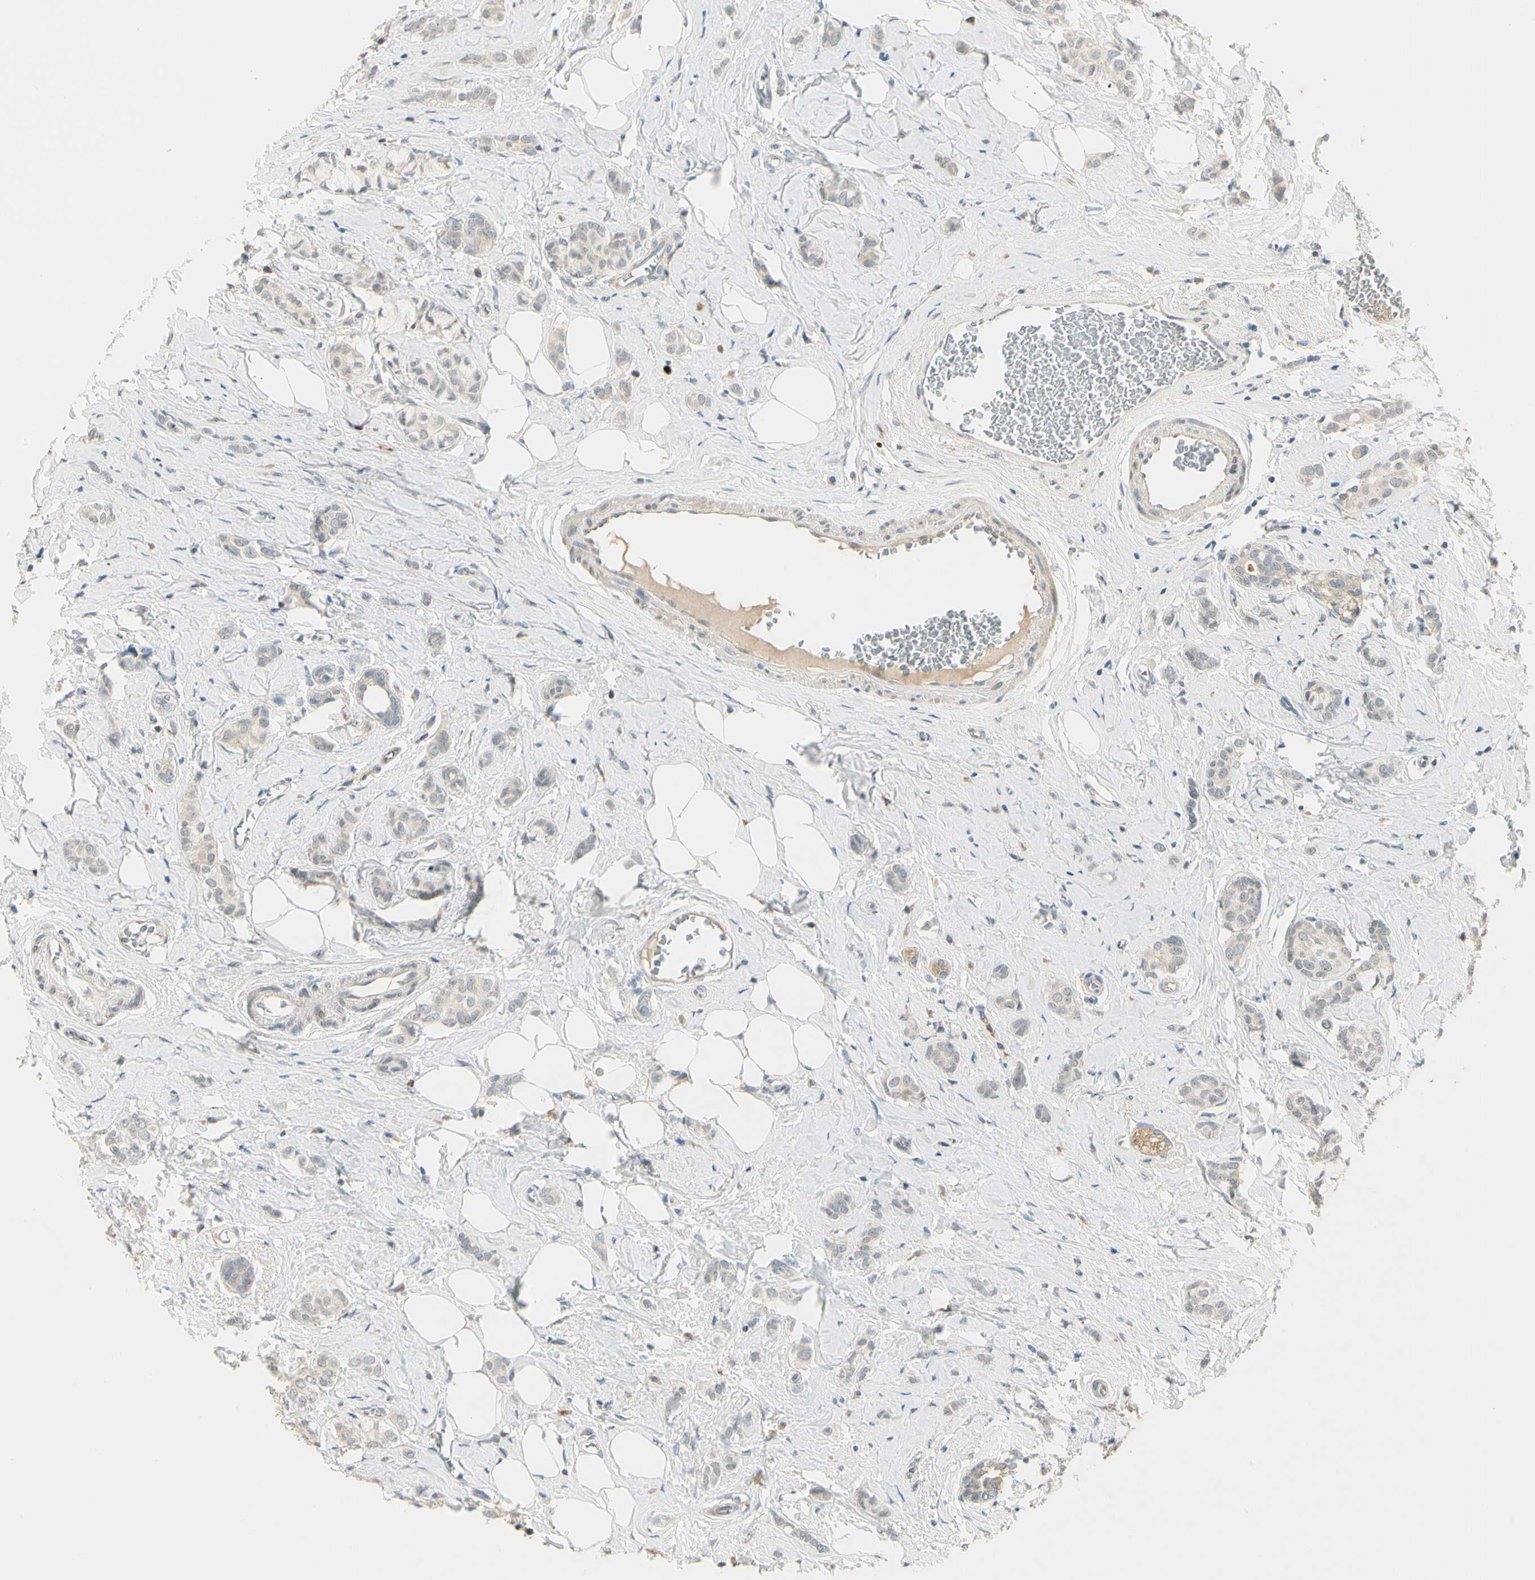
{"staining": {"intensity": "weak", "quantity": "25%-75%", "location": "cytoplasmic/membranous"}, "tissue": "breast cancer", "cell_type": "Tumor cells", "image_type": "cancer", "snomed": [{"axis": "morphology", "description": "Lobular carcinoma"}, {"axis": "topography", "description": "Breast"}], "caption": "Protein expression analysis of breast cancer demonstrates weak cytoplasmic/membranous expression in approximately 25%-75% of tumor cells.", "gene": "PCDHB15", "patient": {"sex": "female", "age": 60}}